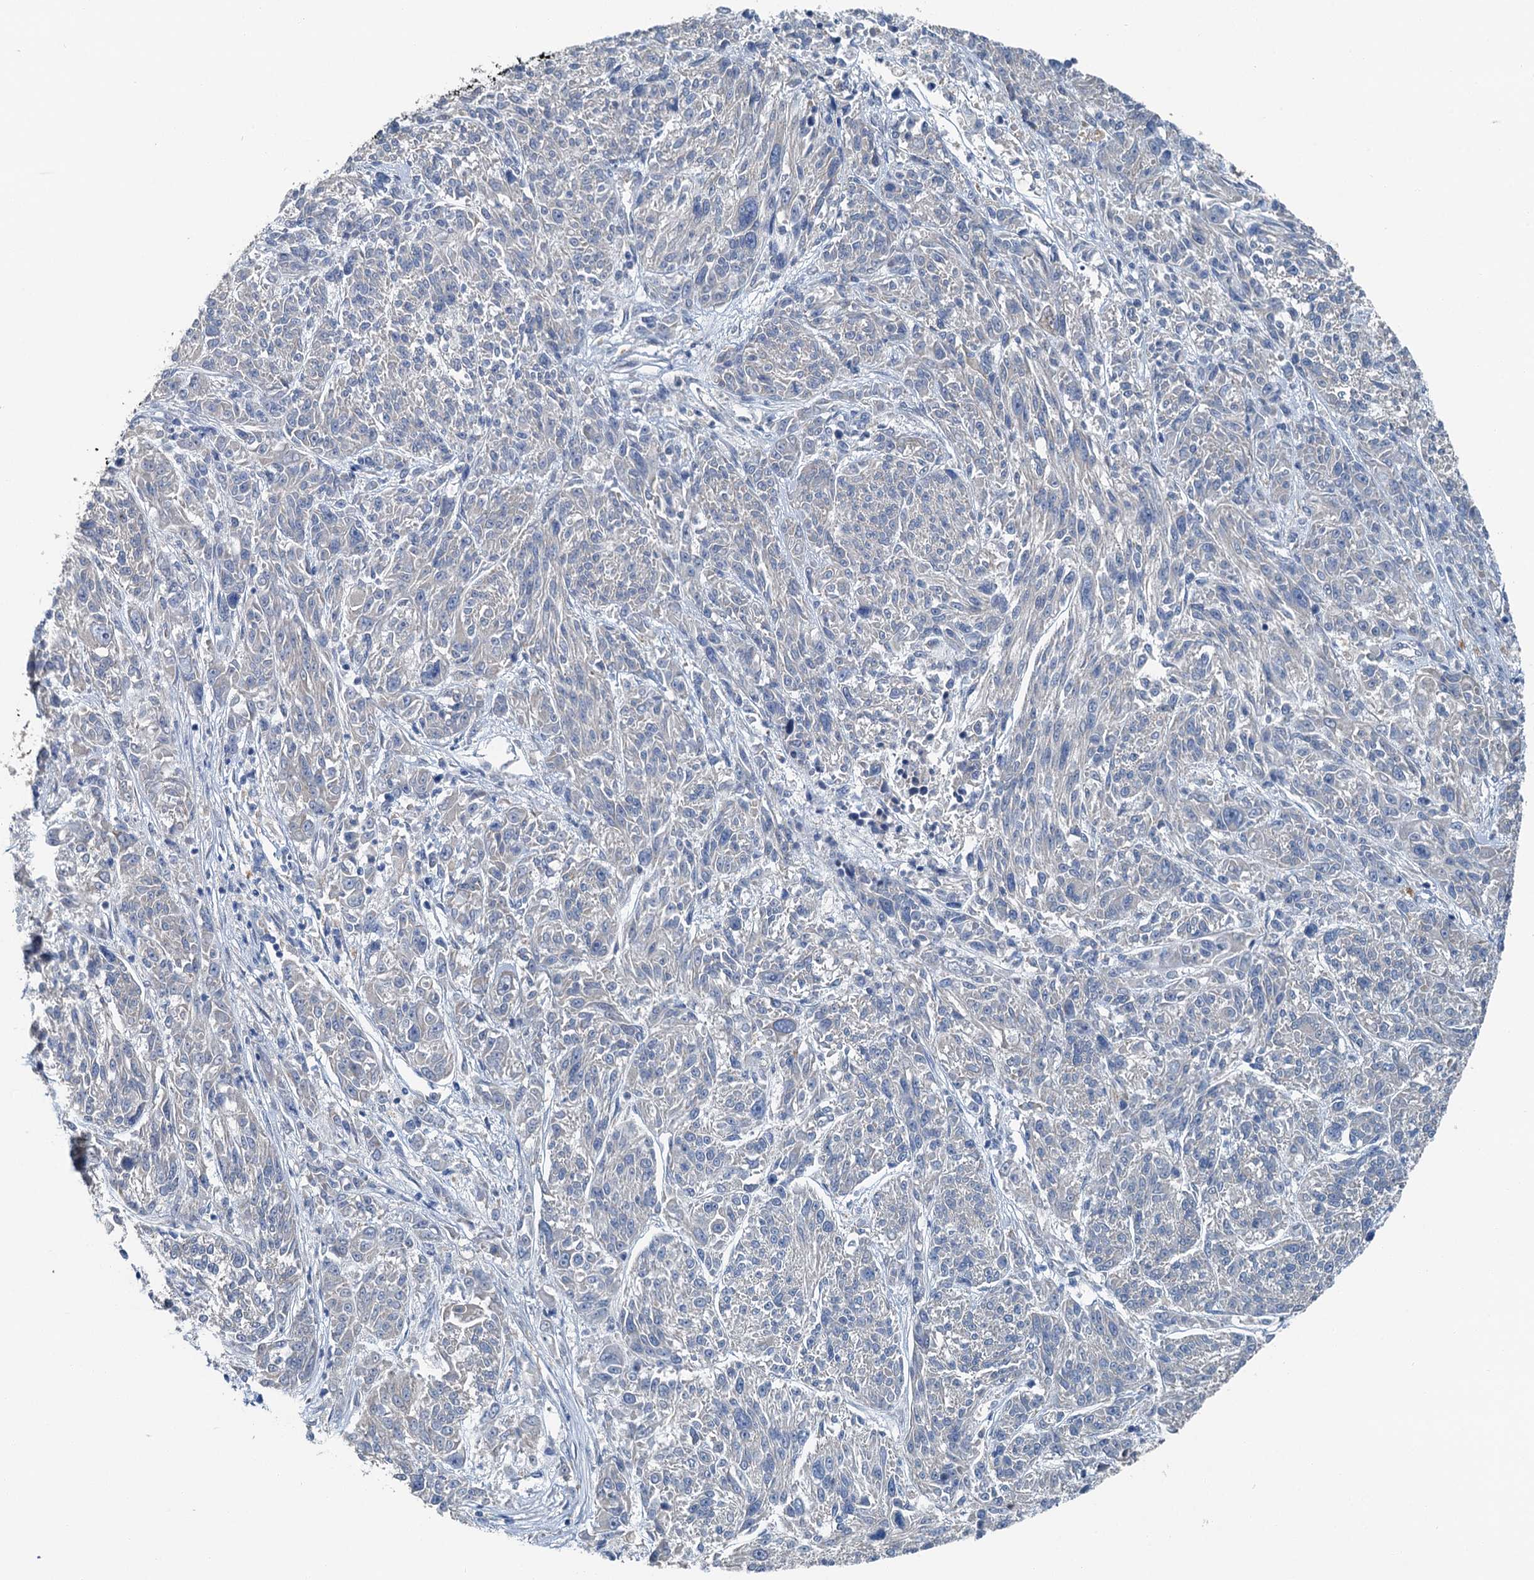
{"staining": {"intensity": "negative", "quantity": "none", "location": "none"}, "tissue": "melanoma", "cell_type": "Tumor cells", "image_type": "cancer", "snomed": [{"axis": "morphology", "description": "Malignant melanoma, NOS"}, {"axis": "topography", "description": "Skin"}], "caption": "DAB immunohistochemical staining of malignant melanoma demonstrates no significant positivity in tumor cells.", "gene": "C6orf120", "patient": {"sex": "male", "age": 53}}